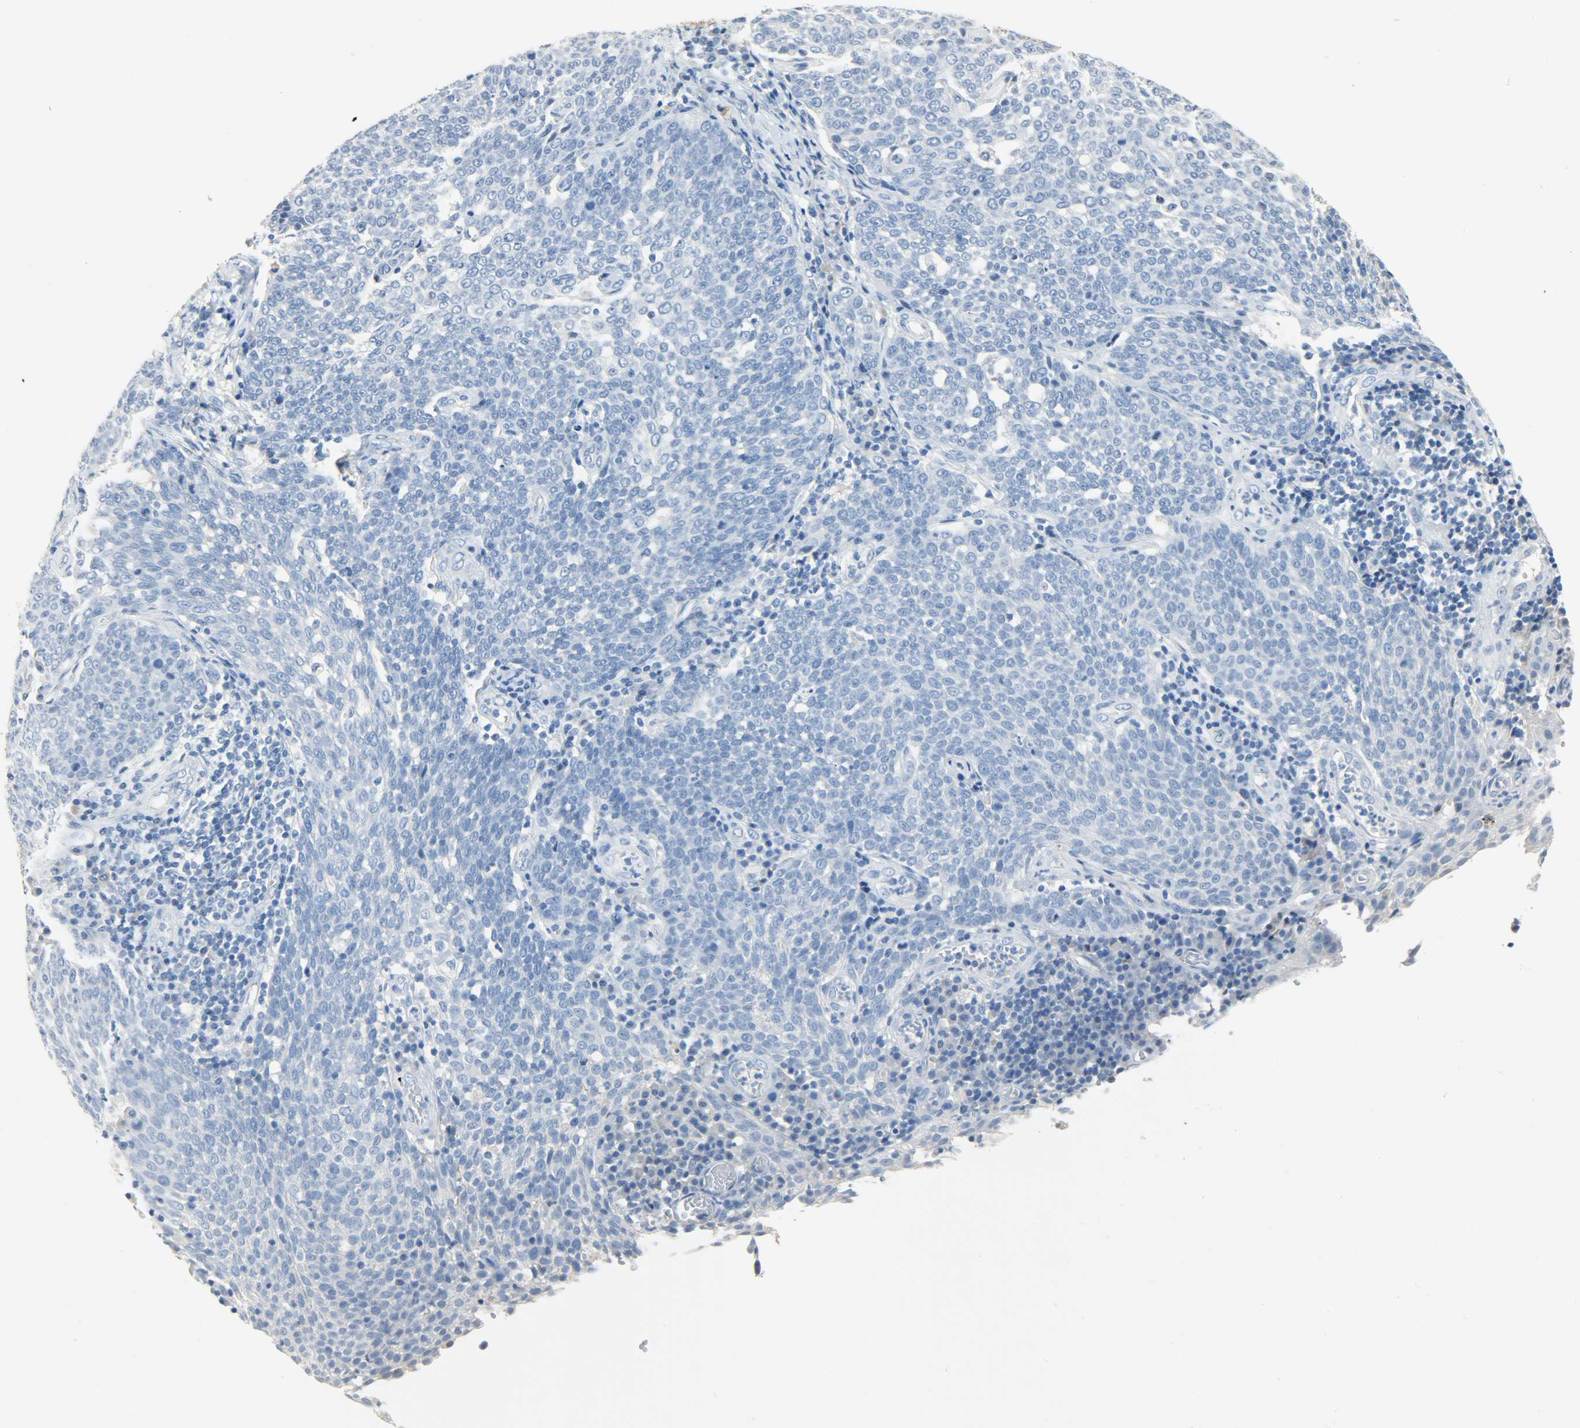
{"staining": {"intensity": "negative", "quantity": "none", "location": "none"}, "tissue": "cervical cancer", "cell_type": "Tumor cells", "image_type": "cancer", "snomed": [{"axis": "morphology", "description": "Squamous cell carcinoma, NOS"}, {"axis": "topography", "description": "Cervix"}], "caption": "Human cervical squamous cell carcinoma stained for a protein using immunohistochemistry displays no expression in tumor cells.", "gene": "CRP", "patient": {"sex": "female", "age": 34}}